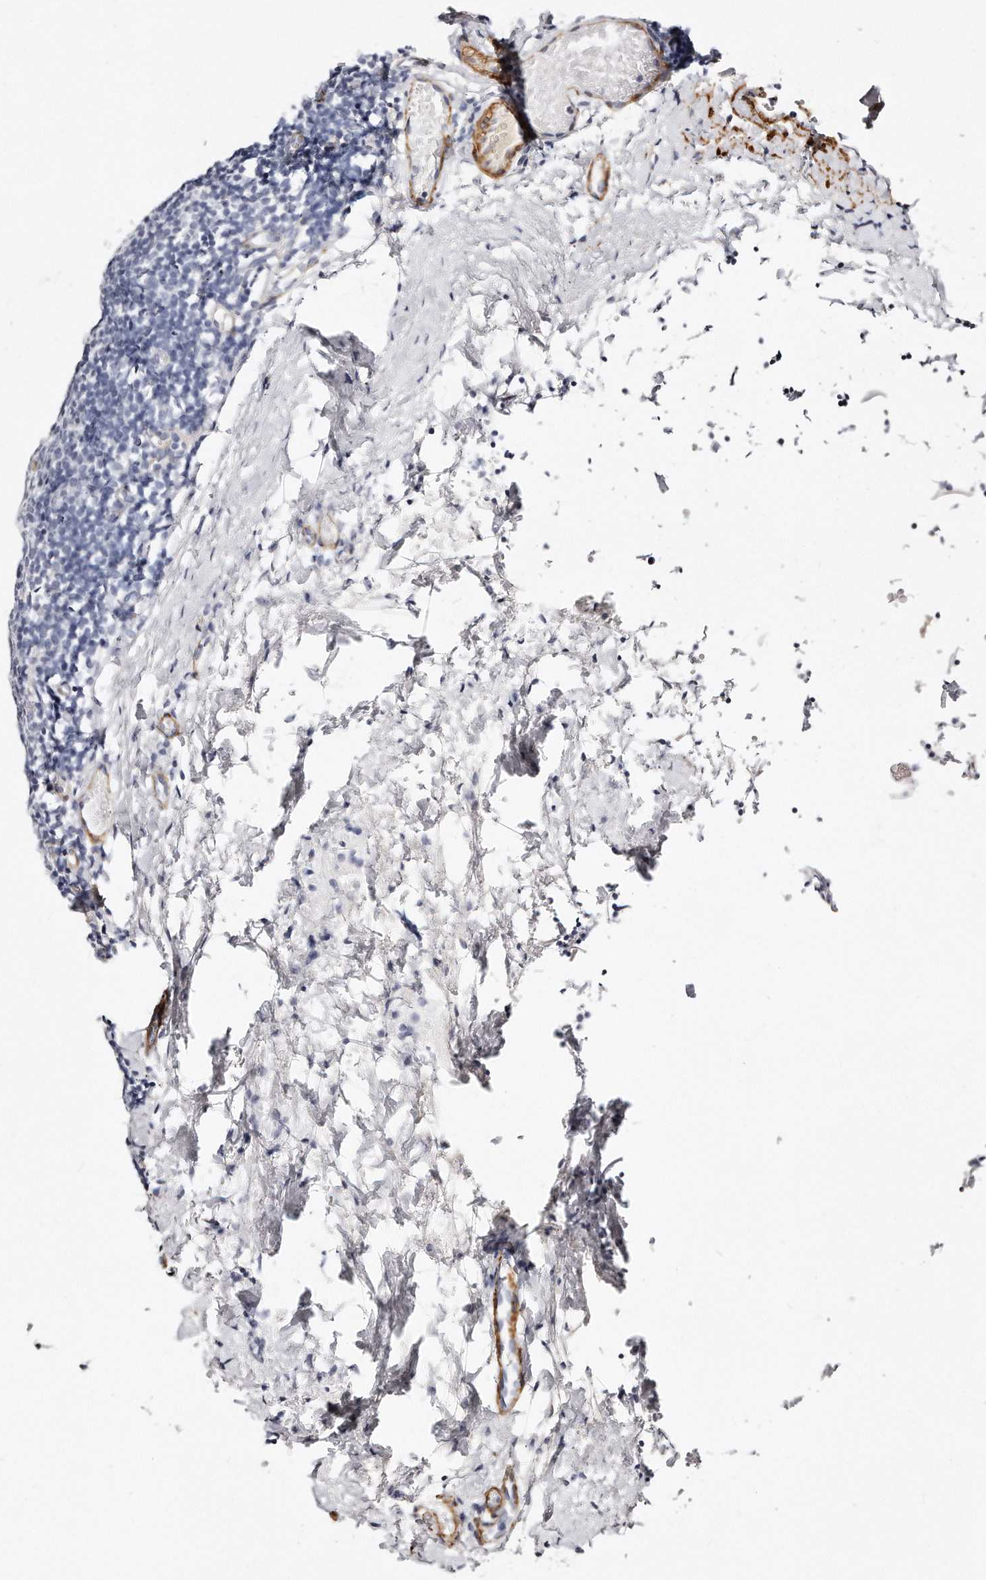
{"staining": {"intensity": "negative", "quantity": "none", "location": "none"}, "tissue": "tonsil", "cell_type": "Germinal center cells", "image_type": "normal", "snomed": [{"axis": "morphology", "description": "Normal tissue, NOS"}, {"axis": "topography", "description": "Tonsil"}], "caption": "This is a histopathology image of immunohistochemistry (IHC) staining of benign tonsil, which shows no staining in germinal center cells.", "gene": "LMOD1", "patient": {"sex": "female", "age": 19}}